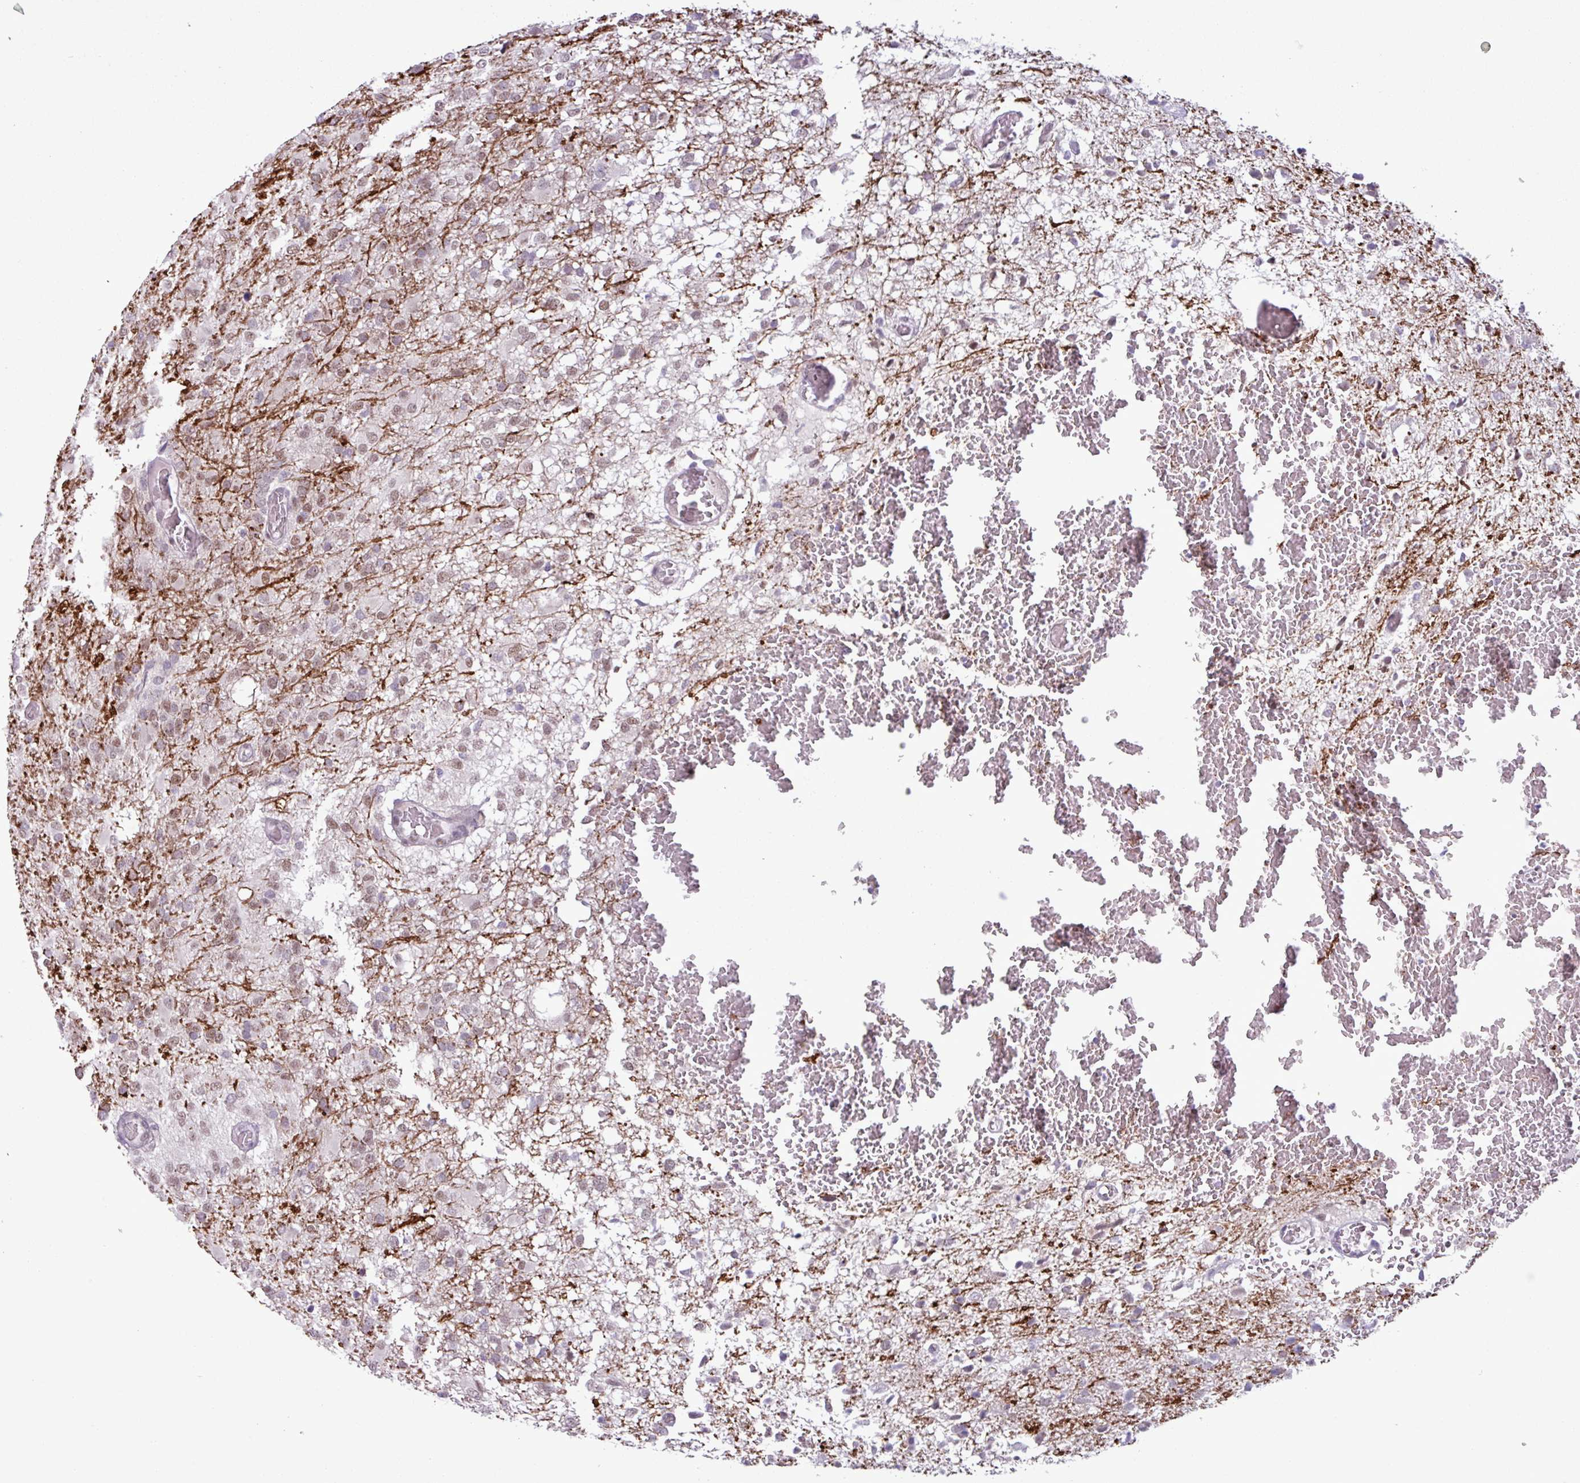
{"staining": {"intensity": "weak", "quantity": "25%-75%", "location": "nuclear"}, "tissue": "glioma", "cell_type": "Tumor cells", "image_type": "cancer", "snomed": [{"axis": "morphology", "description": "Glioma, malignant, High grade"}, {"axis": "topography", "description": "Brain"}], "caption": "Immunohistochemistry image of neoplastic tissue: malignant glioma (high-grade) stained using immunohistochemistry demonstrates low levels of weak protein expression localized specifically in the nuclear of tumor cells, appearing as a nuclear brown color.", "gene": "NOTCH2", "patient": {"sex": "female", "age": 74}}